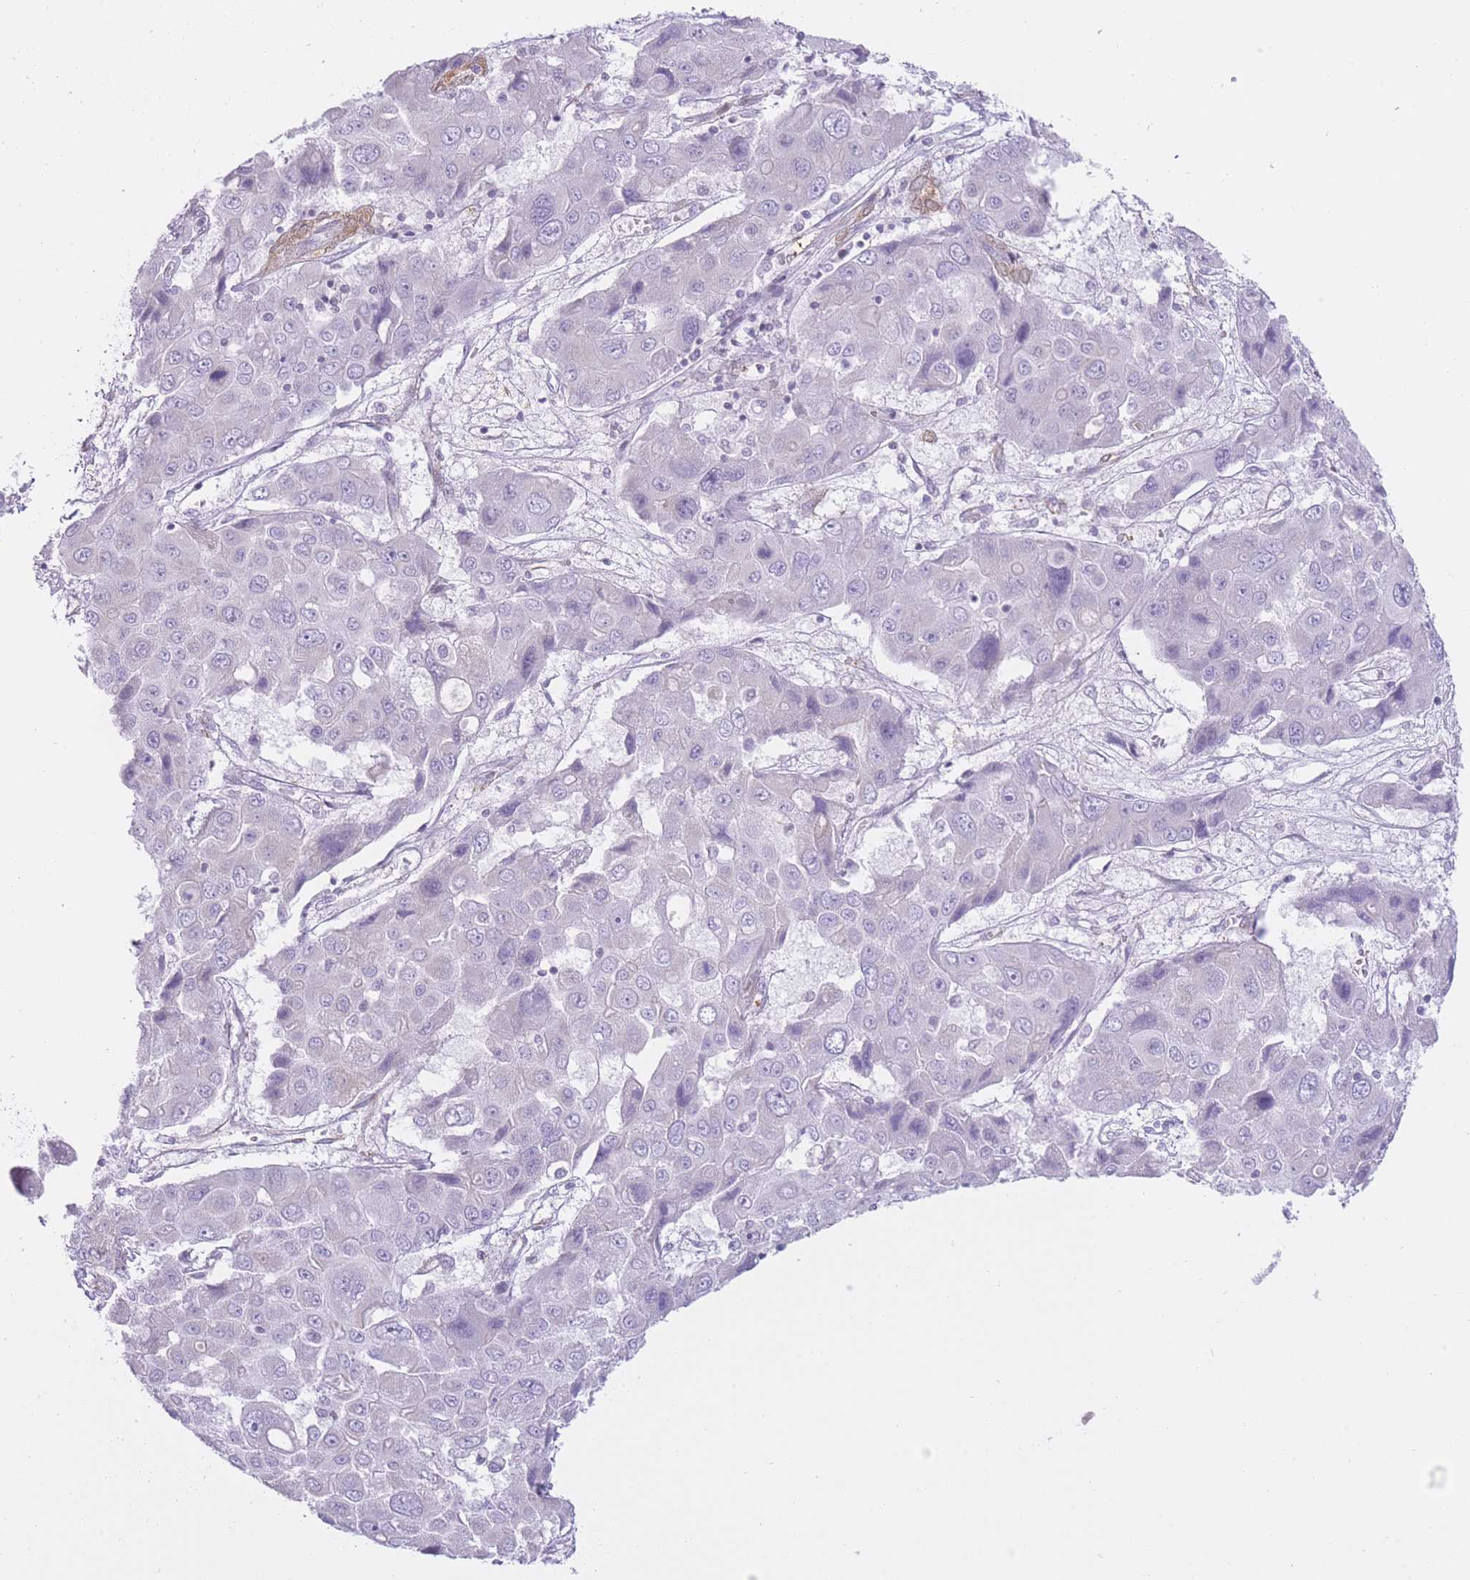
{"staining": {"intensity": "negative", "quantity": "none", "location": "none"}, "tissue": "liver cancer", "cell_type": "Tumor cells", "image_type": "cancer", "snomed": [{"axis": "morphology", "description": "Cholangiocarcinoma"}, {"axis": "topography", "description": "Liver"}], "caption": "The immunohistochemistry (IHC) photomicrograph has no significant positivity in tumor cells of cholangiocarcinoma (liver) tissue. The staining was performed using DAB (3,3'-diaminobenzidine) to visualize the protein expression in brown, while the nuclei were stained in blue with hematoxylin (Magnification: 20x).", "gene": "OR11H12", "patient": {"sex": "male", "age": 67}}